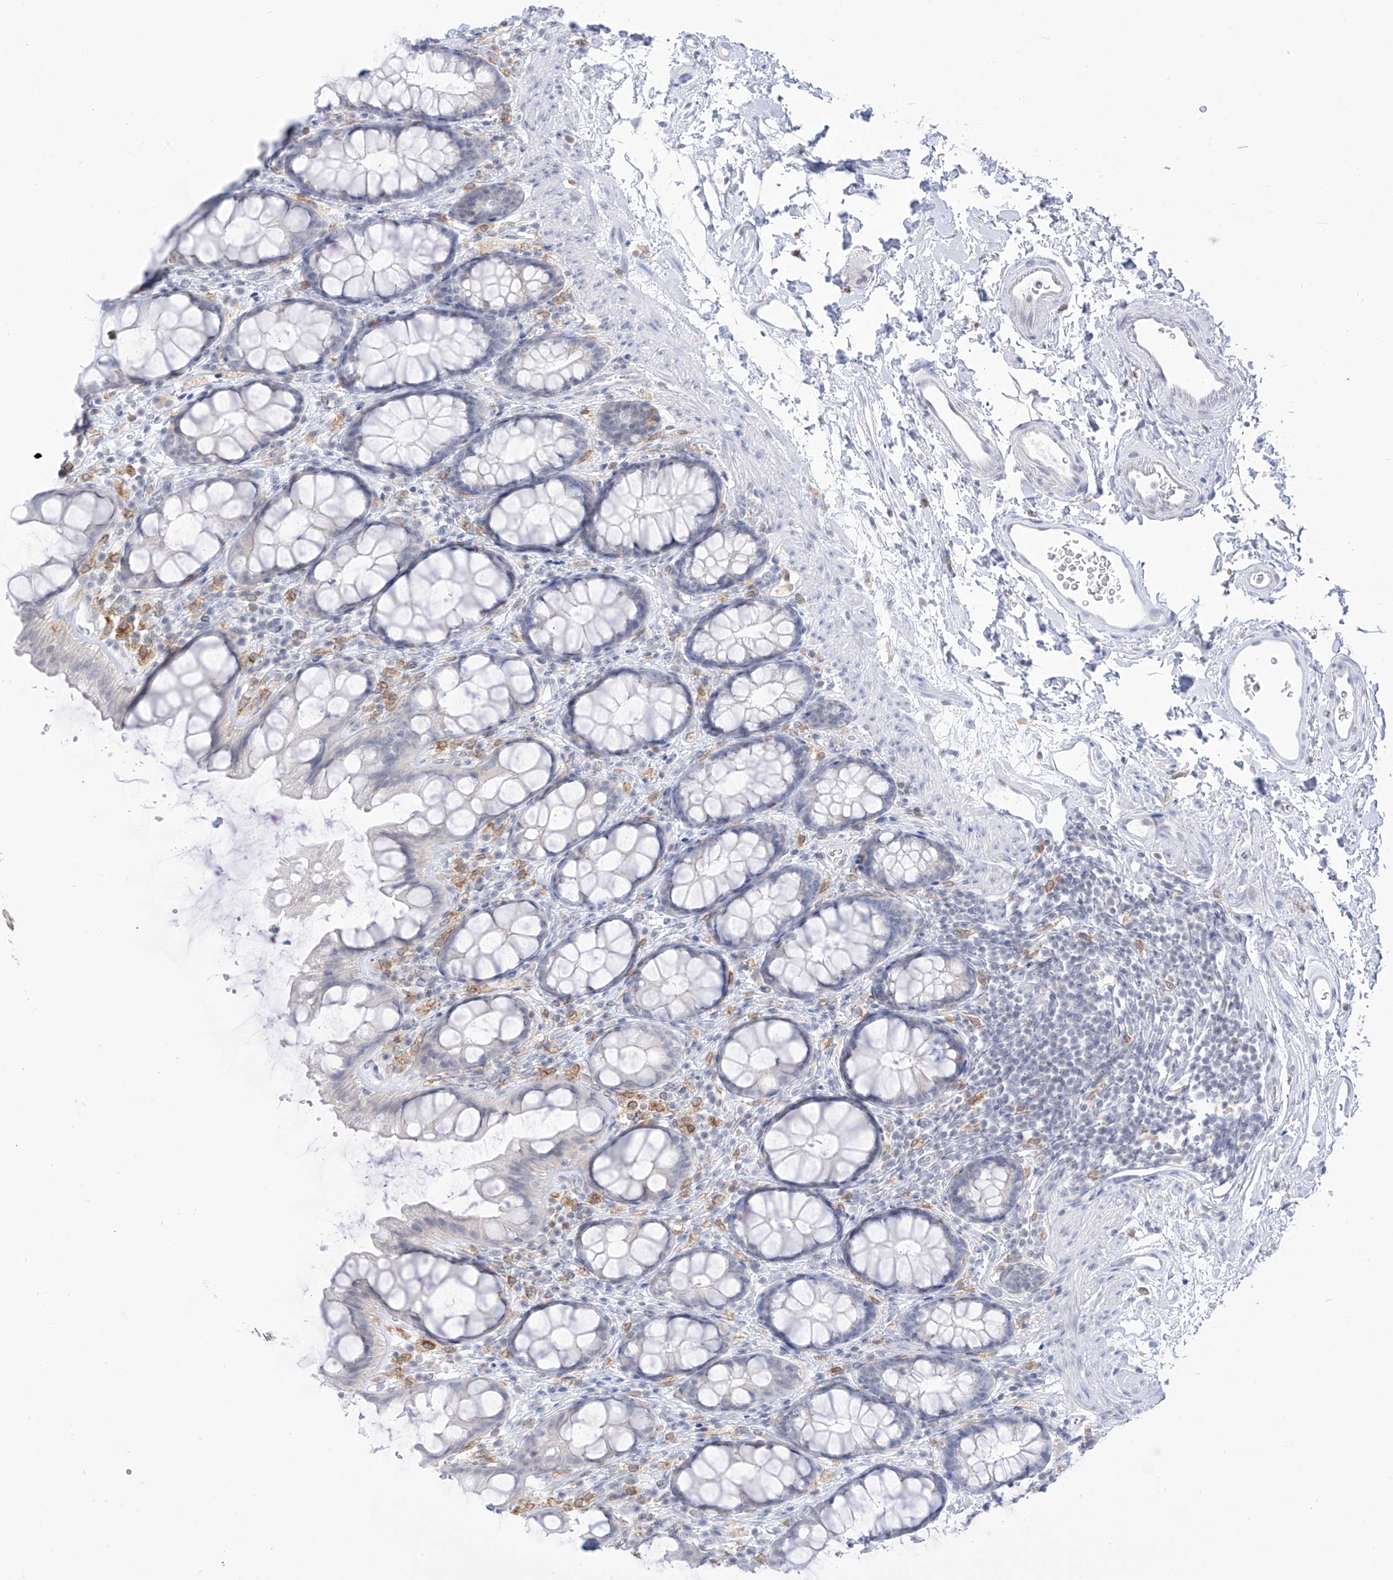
{"staining": {"intensity": "negative", "quantity": "none", "location": "none"}, "tissue": "rectum", "cell_type": "Glandular cells", "image_type": "normal", "snomed": [{"axis": "morphology", "description": "Normal tissue, NOS"}, {"axis": "topography", "description": "Rectum"}], "caption": "Immunohistochemical staining of unremarkable rectum demonstrates no significant expression in glandular cells.", "gene": "TBXAS1", "patient": {"sex": "female", "age": 65}}